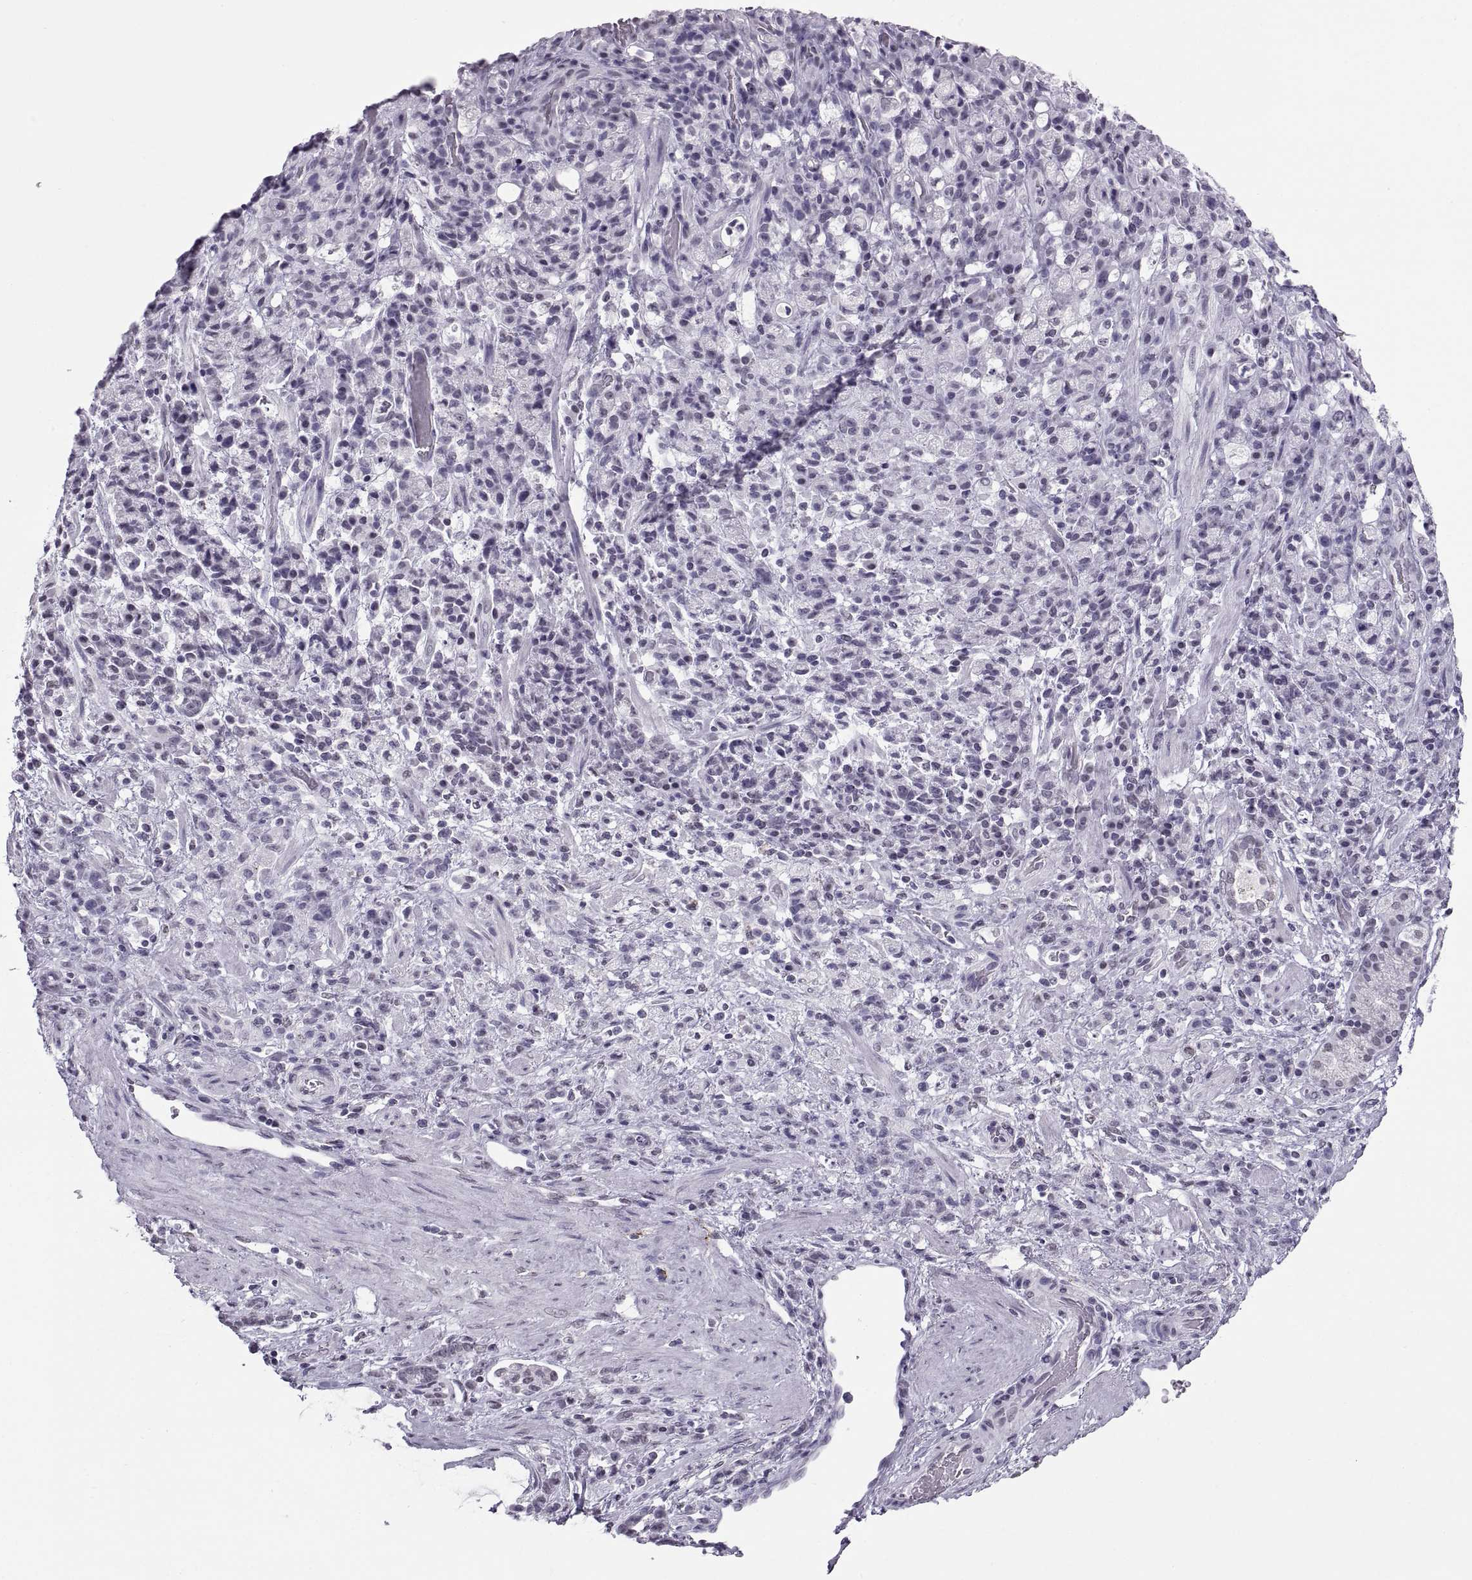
{"staining": {"intensity": "negative", "quantity": "none", "location": "none"}, "tissue": "stomach cancer", "cell_type": "Tumor cells", "image_type": "cancer", "snomed": [{"axis": "morphology", "description": "Adenocarcinoma, NOS"}, {"axis": "topography", "description": "Stomach"}], "caption": "Adenocarcinoma (stomach) stained for a protein using IHC shows no staining tumor cells.", "gene": "CARTPT", "patient": {"sex": "female", "age": 60}}